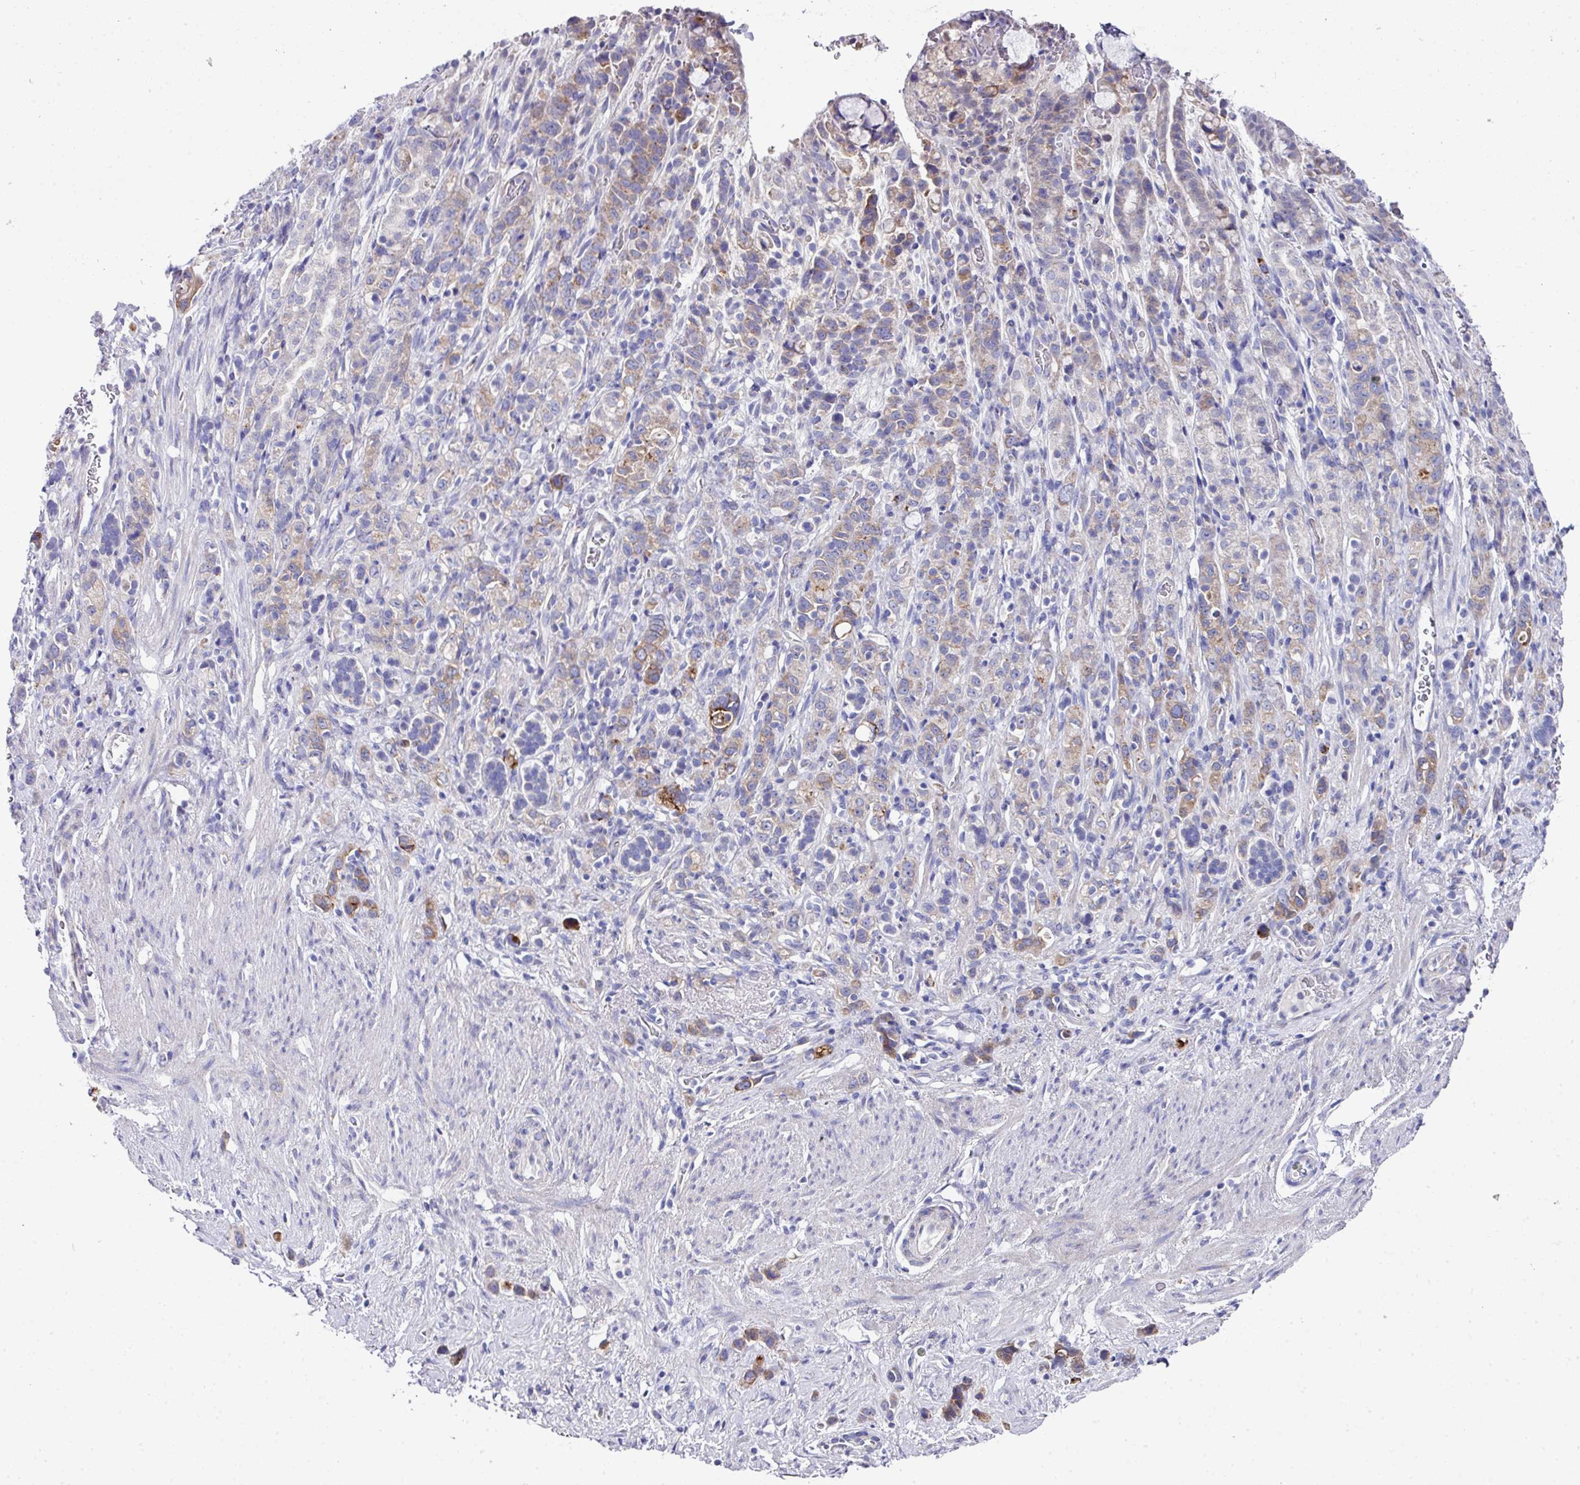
{"staining": {"intensity": "moderate", "quantity": "<25%", "location": "cytoplasmic/membranous"}, "tissue": "stomach cancer", "cell_type": "Tumor cells", "image_type": "cancer", "snomed": [{"axis": "morphology", "description": "Adenocarcinoma, NOS"}, {"axis": "topography", "description": "Stomach"}], "caption": "Protein expression analysis of stomach adenocarcinoma reveals moderate cytoplasmic/membranous staining in about <25% of tumor cells. (DAB (3,3'-diaminobenzidine) = brown stain, brightfield microscopy at high magnification).", "gene": "CLDN1", "patient": {"sex": "female", "age": 65}}